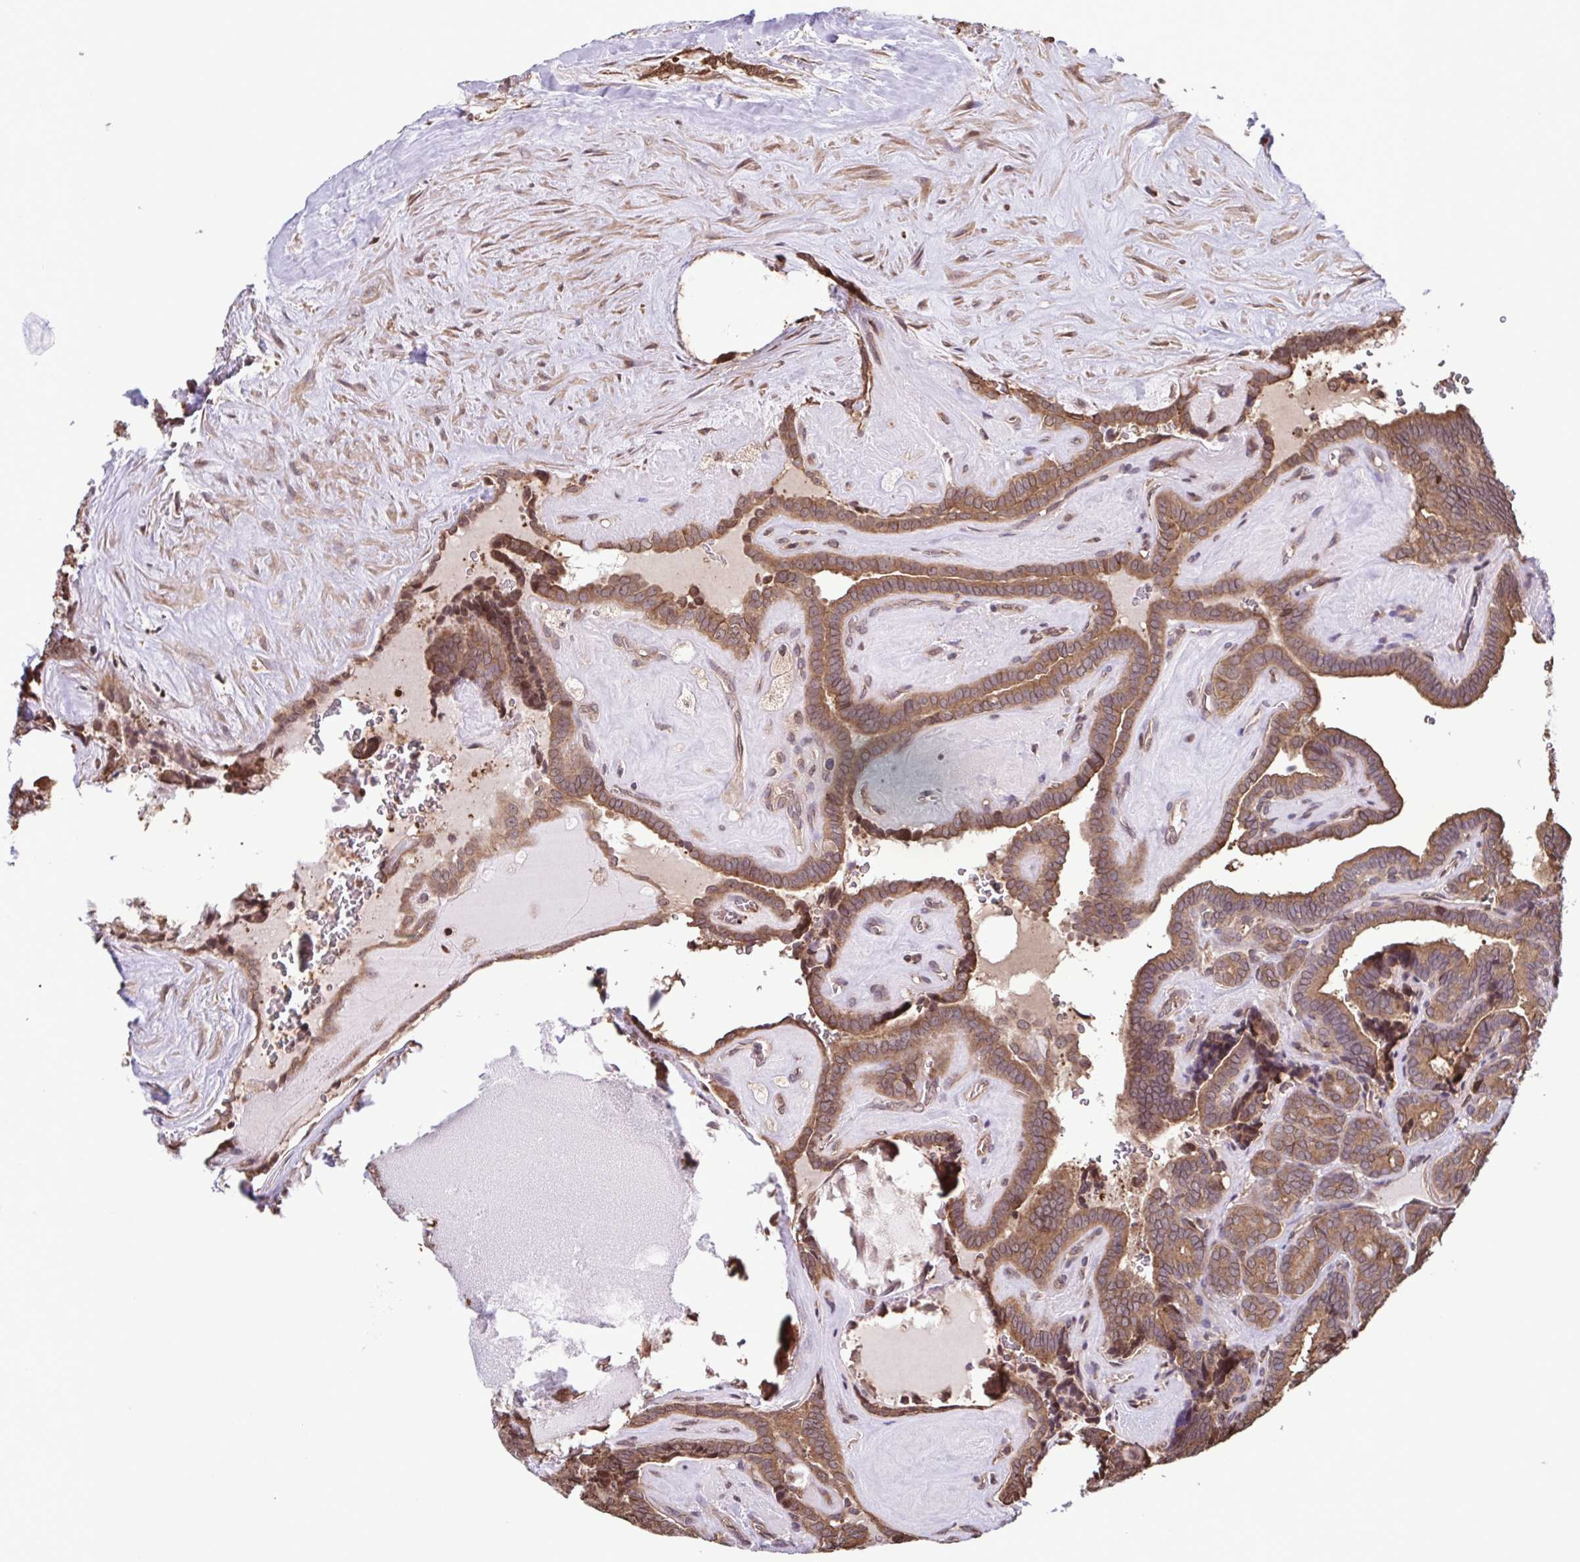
{"staining": {"intensity": "moderate", "quantity": ">75%", "location": "cytoplasmic/membranous"}, "tissue": "thyroid cancer", "cell_type": "Tumor cells", "image_type": "cancer", "snomed": [{"axis": "morphology", "description": "Papillary adenocarcinoma, NOS"}, {"axis": "topography", "description": "Thyroid gland"}], "caption": "Thyroid cancer (papillary adenocarcinoma) stained with immunohistochemistry (IHC) demonstrates moderate cytoplasmic/membranous expression in approximately >75% of tumor cells.", "gene": "SEC63", "patient": {"sex": "female", "age": 21}}